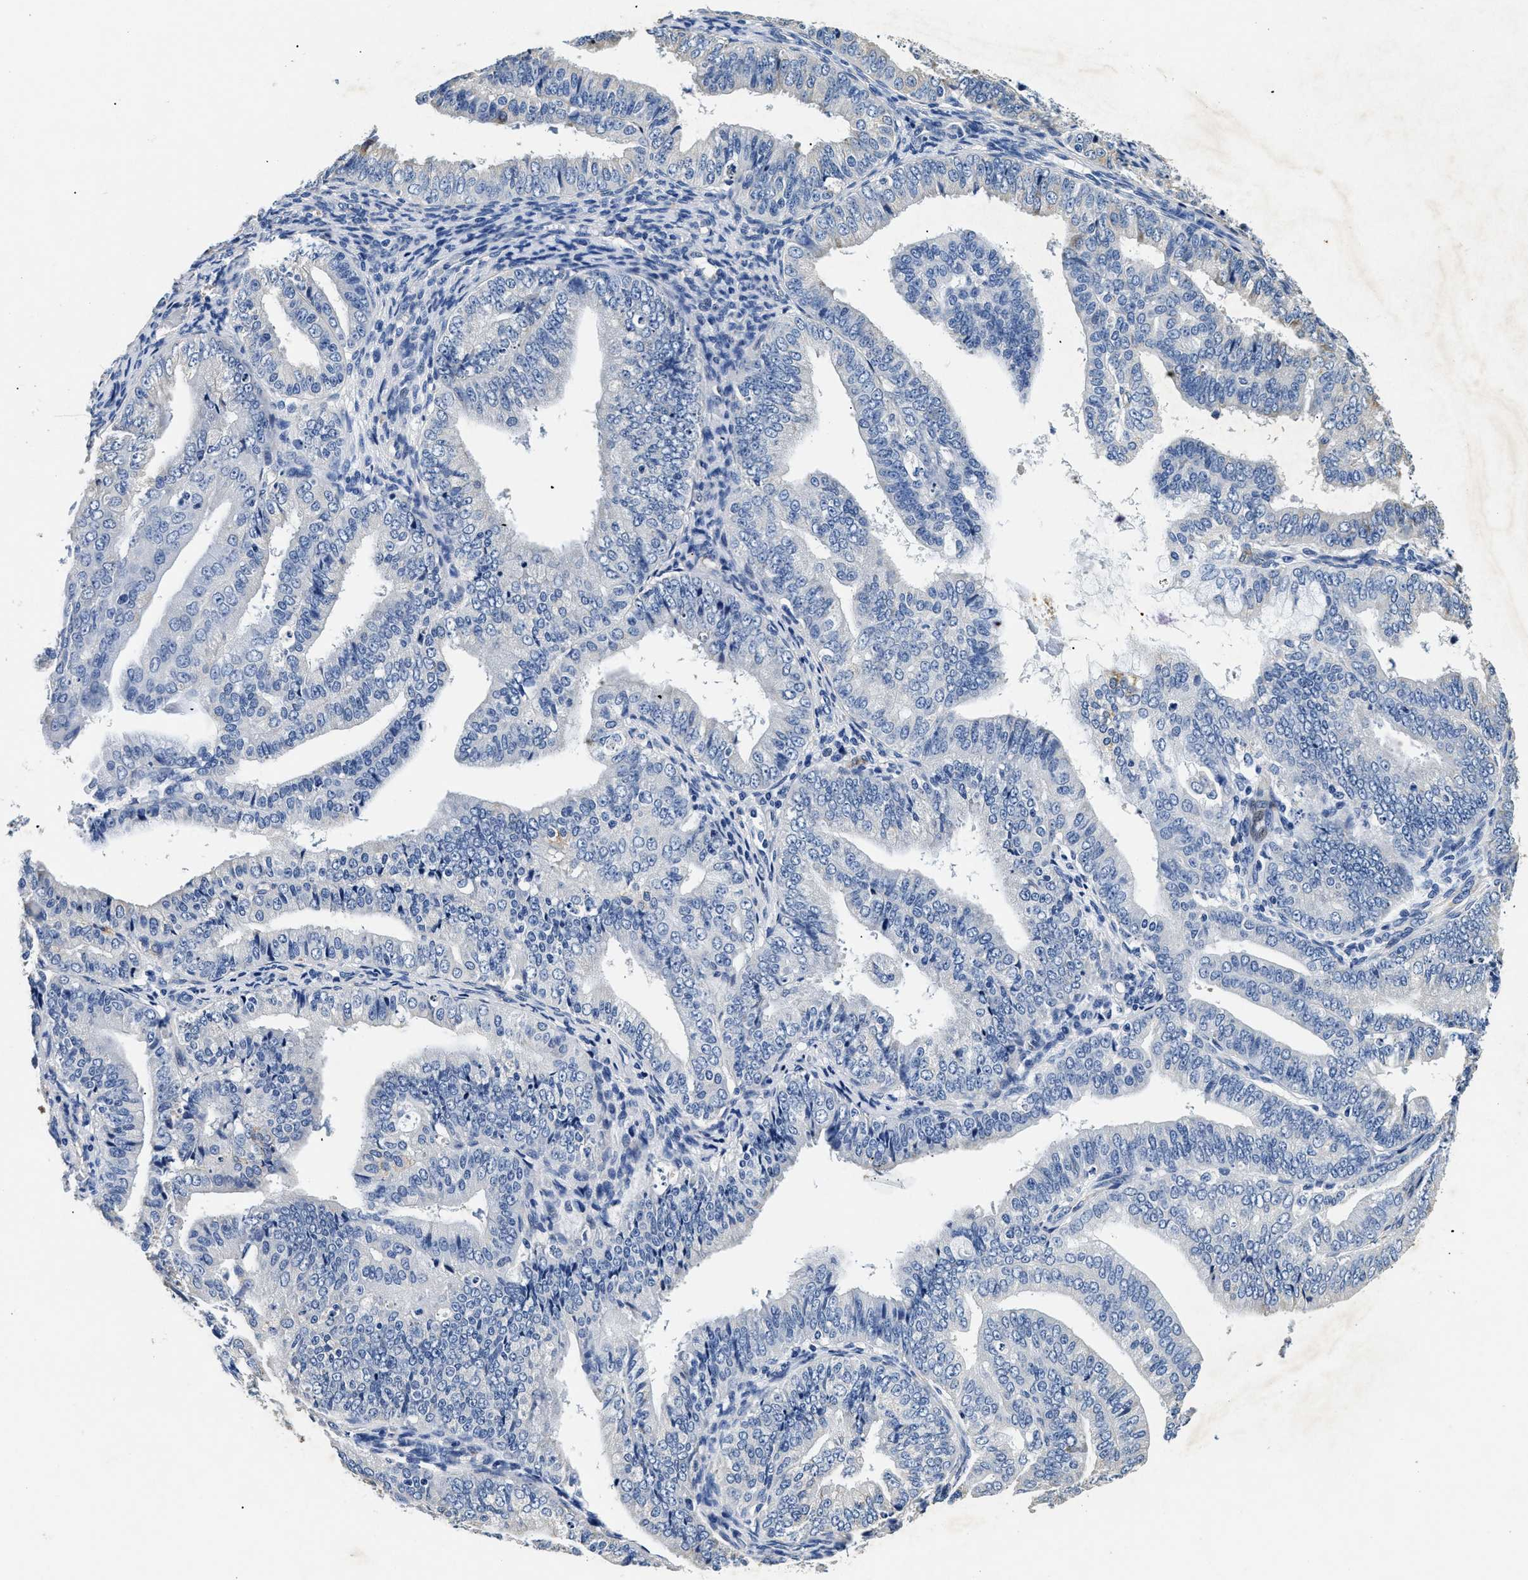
{"staining": {"intensity": "strong", "quantity": "<25%", "location": "cytoplasmic/membranous"}, "tissue": "endometrial cancer", "cell_type": "Tumor cells", "image_type": "cancer", "snomed": [{"axis": "morphology", "description": "Adenocarcinoma, NOS"}, {"axis": "topography", "description": "Endometrium"}], "caption": "Immunohistochemical staining of human adenocarcinoma (endometrial) exhibits strong cytoplasmic/membranous protein positivity in about <25% of tumor cells.", "gene": "LAMA3", "patient": {"sex": "female", "age": 63}}